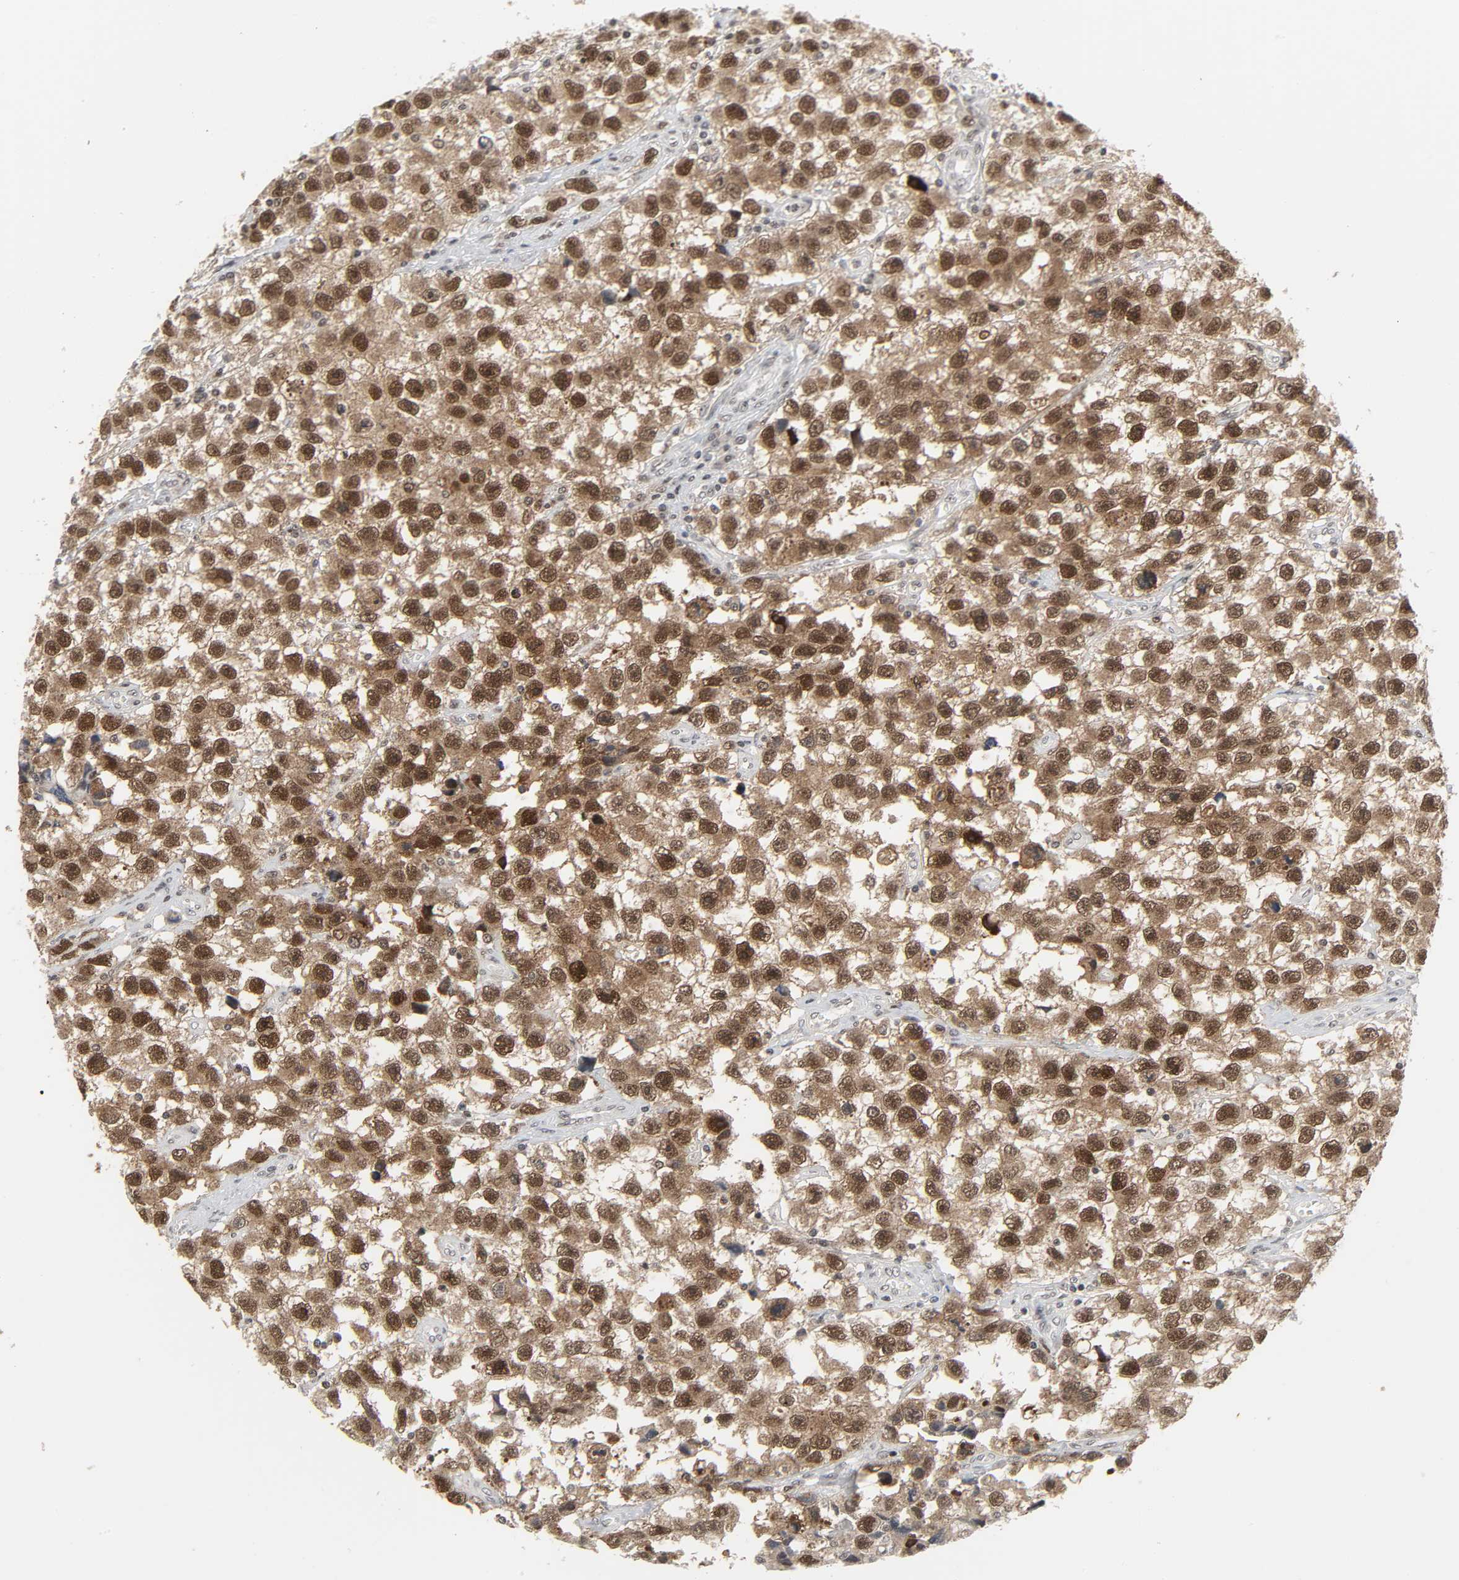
{"staining": {"intensity": "strong", "quantity": ">75%", "location": "cytoplasmic/membranous,nuclear"}, "tissue": "testis cancer", "cell_type": "Tumor cells", "image_type": "cancer", "snomed": [{"axis": "morphology", "description": "Seminoma, NOS"}, {"axis": "topography", "description": "Testis"}], "caption": "IHC (DAB (3,3'-diaminobenzidine)) staining of human testis seminoma demonstrates strong cytoplasmic/membranous and nuclear protein staining in about >75% of tumor cells.", "gene": "CDK7", "patient": {"sex": "male", "age": 33}}